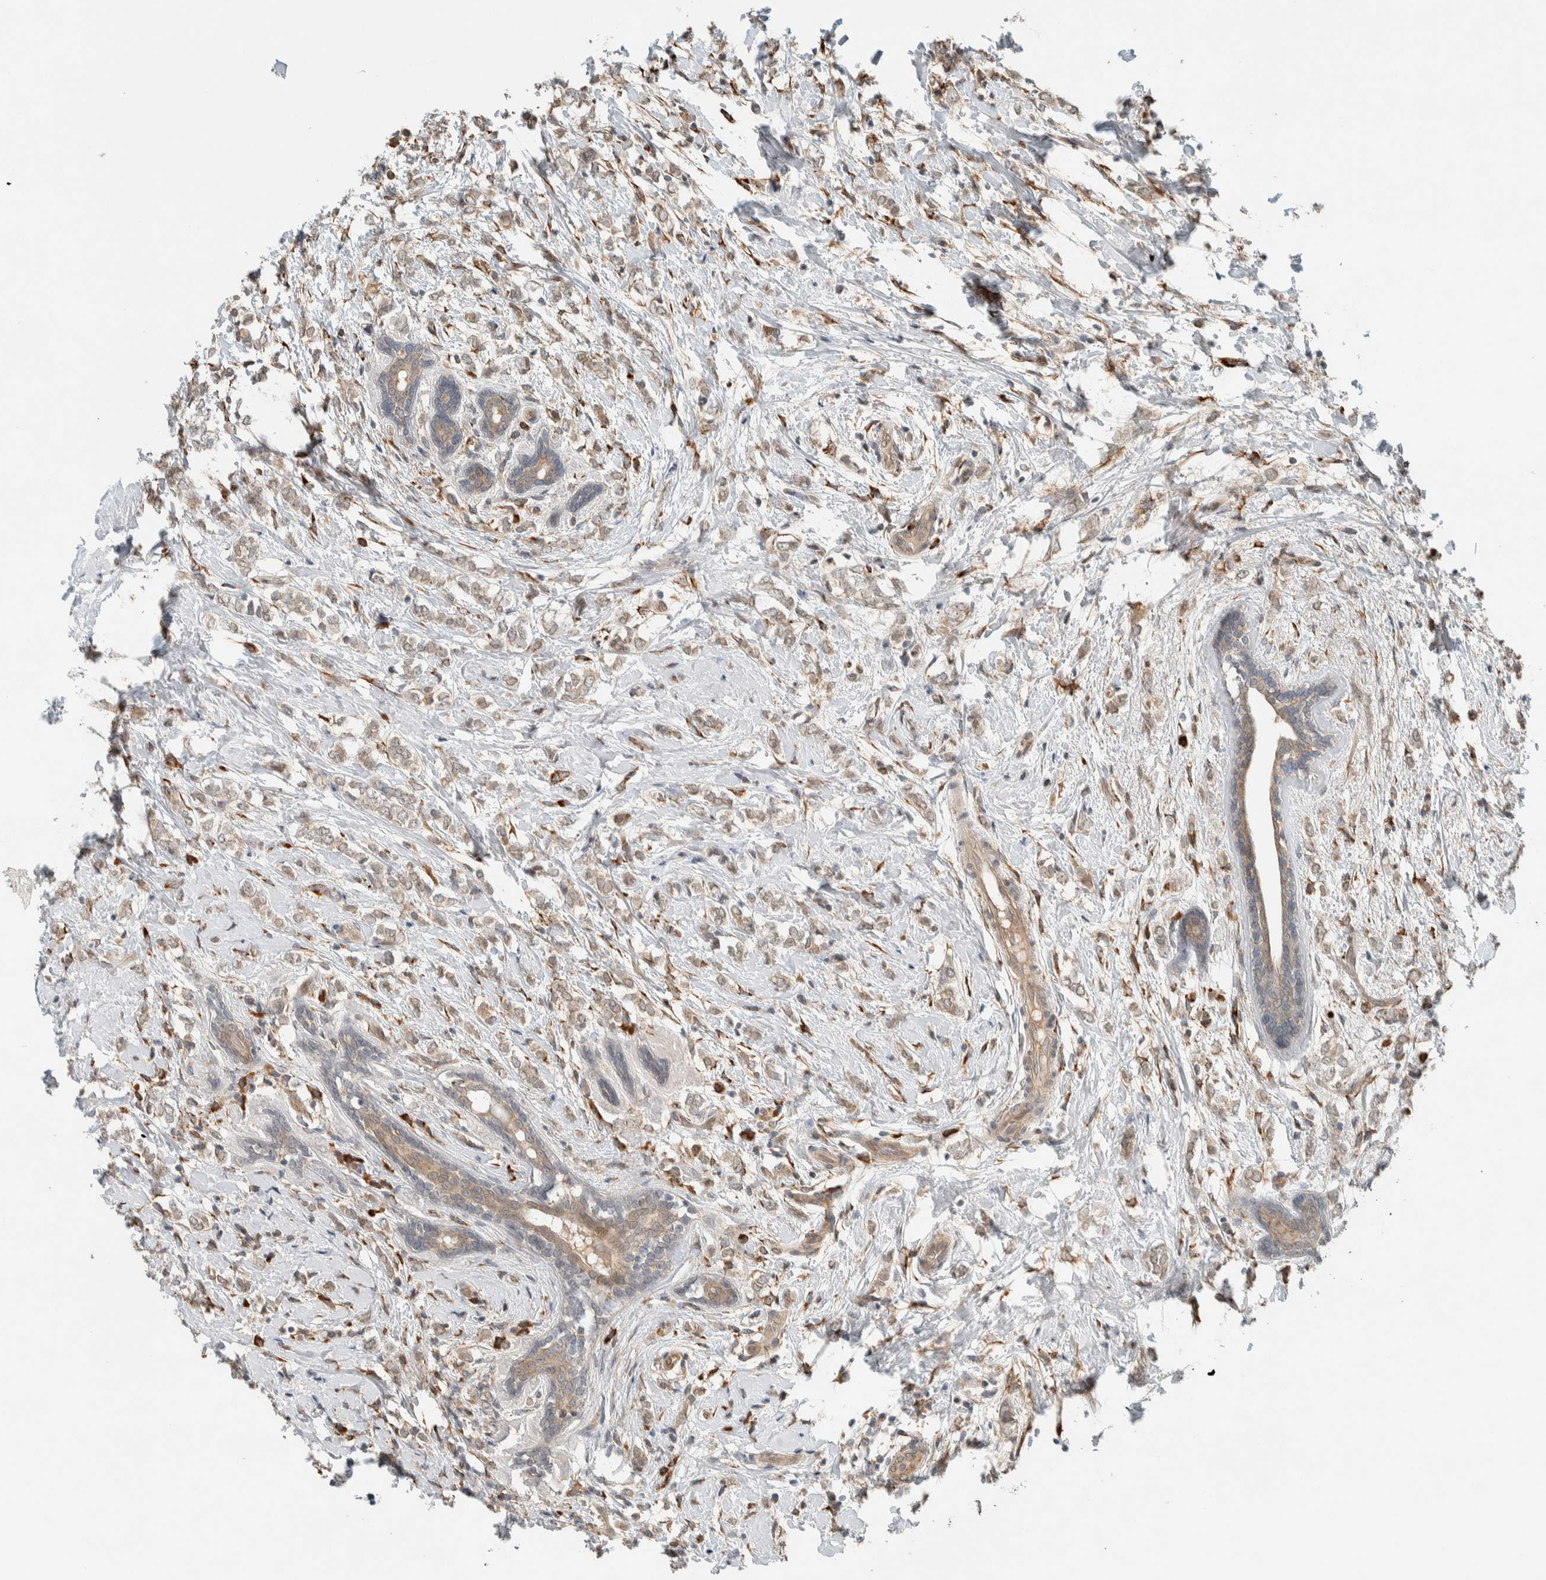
{"staining": {"intensity": "weak", "quantity": ">75%", "location": "cytoplasmic/membranous"}, "tissue": "breast cancer", "cell_type": "Tumor cells", "image_type": "cancer", "snomed": [{"axis": "morphology", "description": "Normal tissue, NOS"}, {"axis": "morphology", "description": "Lobular carcinoma"}, {"axis": "topography", "description": "Breast"}], "caption": "Weak cytoplasmic/membranous positivity is seen in about >75% of tumor cells in breast cancer.", "gene": "CTBP2", "patient": {"sex": "female", "age": 47}}